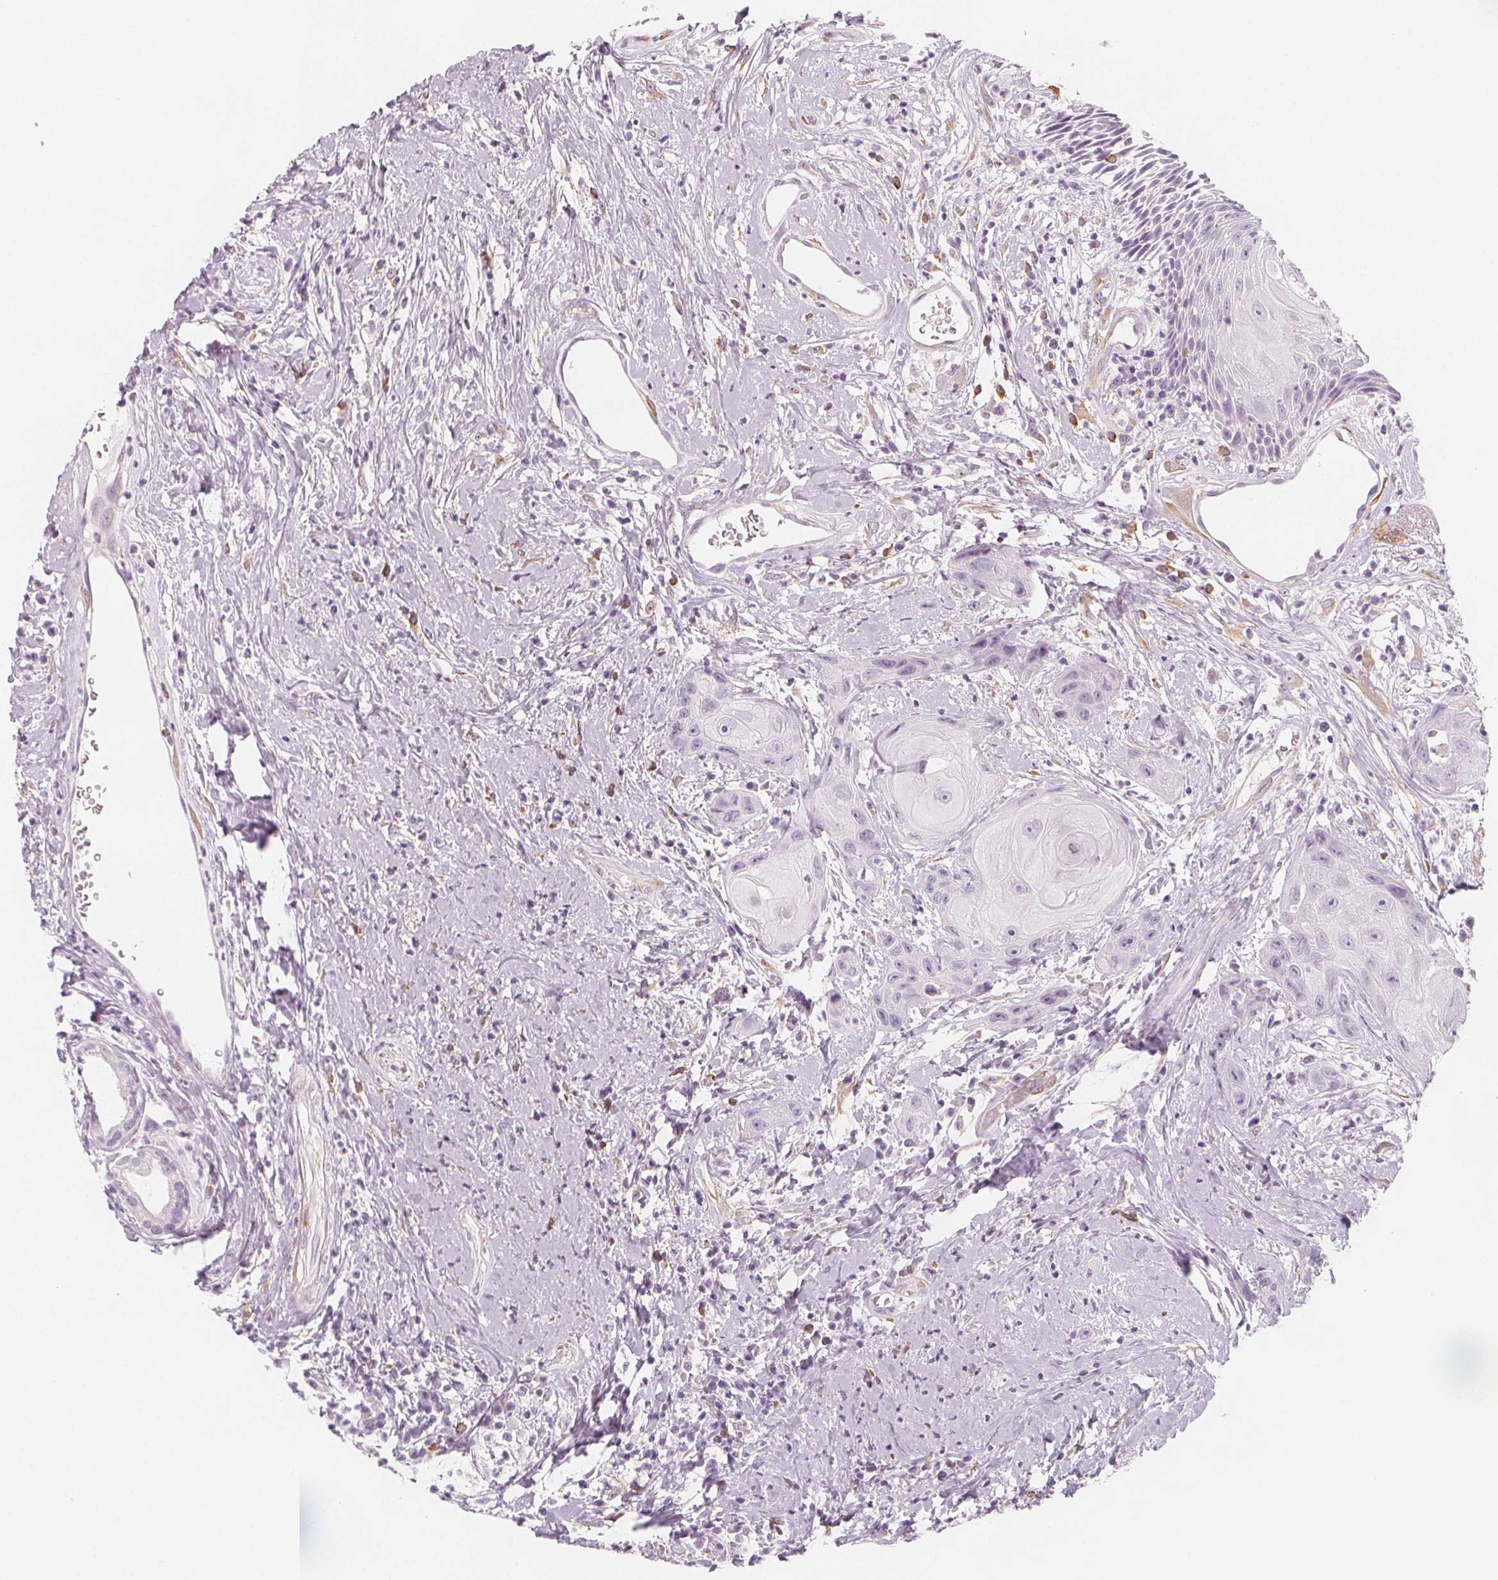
{"staining": {"intensity": "negative", "quantity": "none", "location": "none"}, "tissue": "head and neck cancer", "cell_type": "Tumor cells", "image_type": "cancer", "snomed": [{"axis": "morphology", "description": "Squamous cell carcinoma, NOS"}, {"axis": "topography", "description": "Head-Neck"}], "caption": "The immunohistochemistry image has no significant expression in tumor cells of squamous cell carcinoma (head and neck) tissue.", "gene": "MAP1A", "patient": {"sex": "male", "age": 57}}